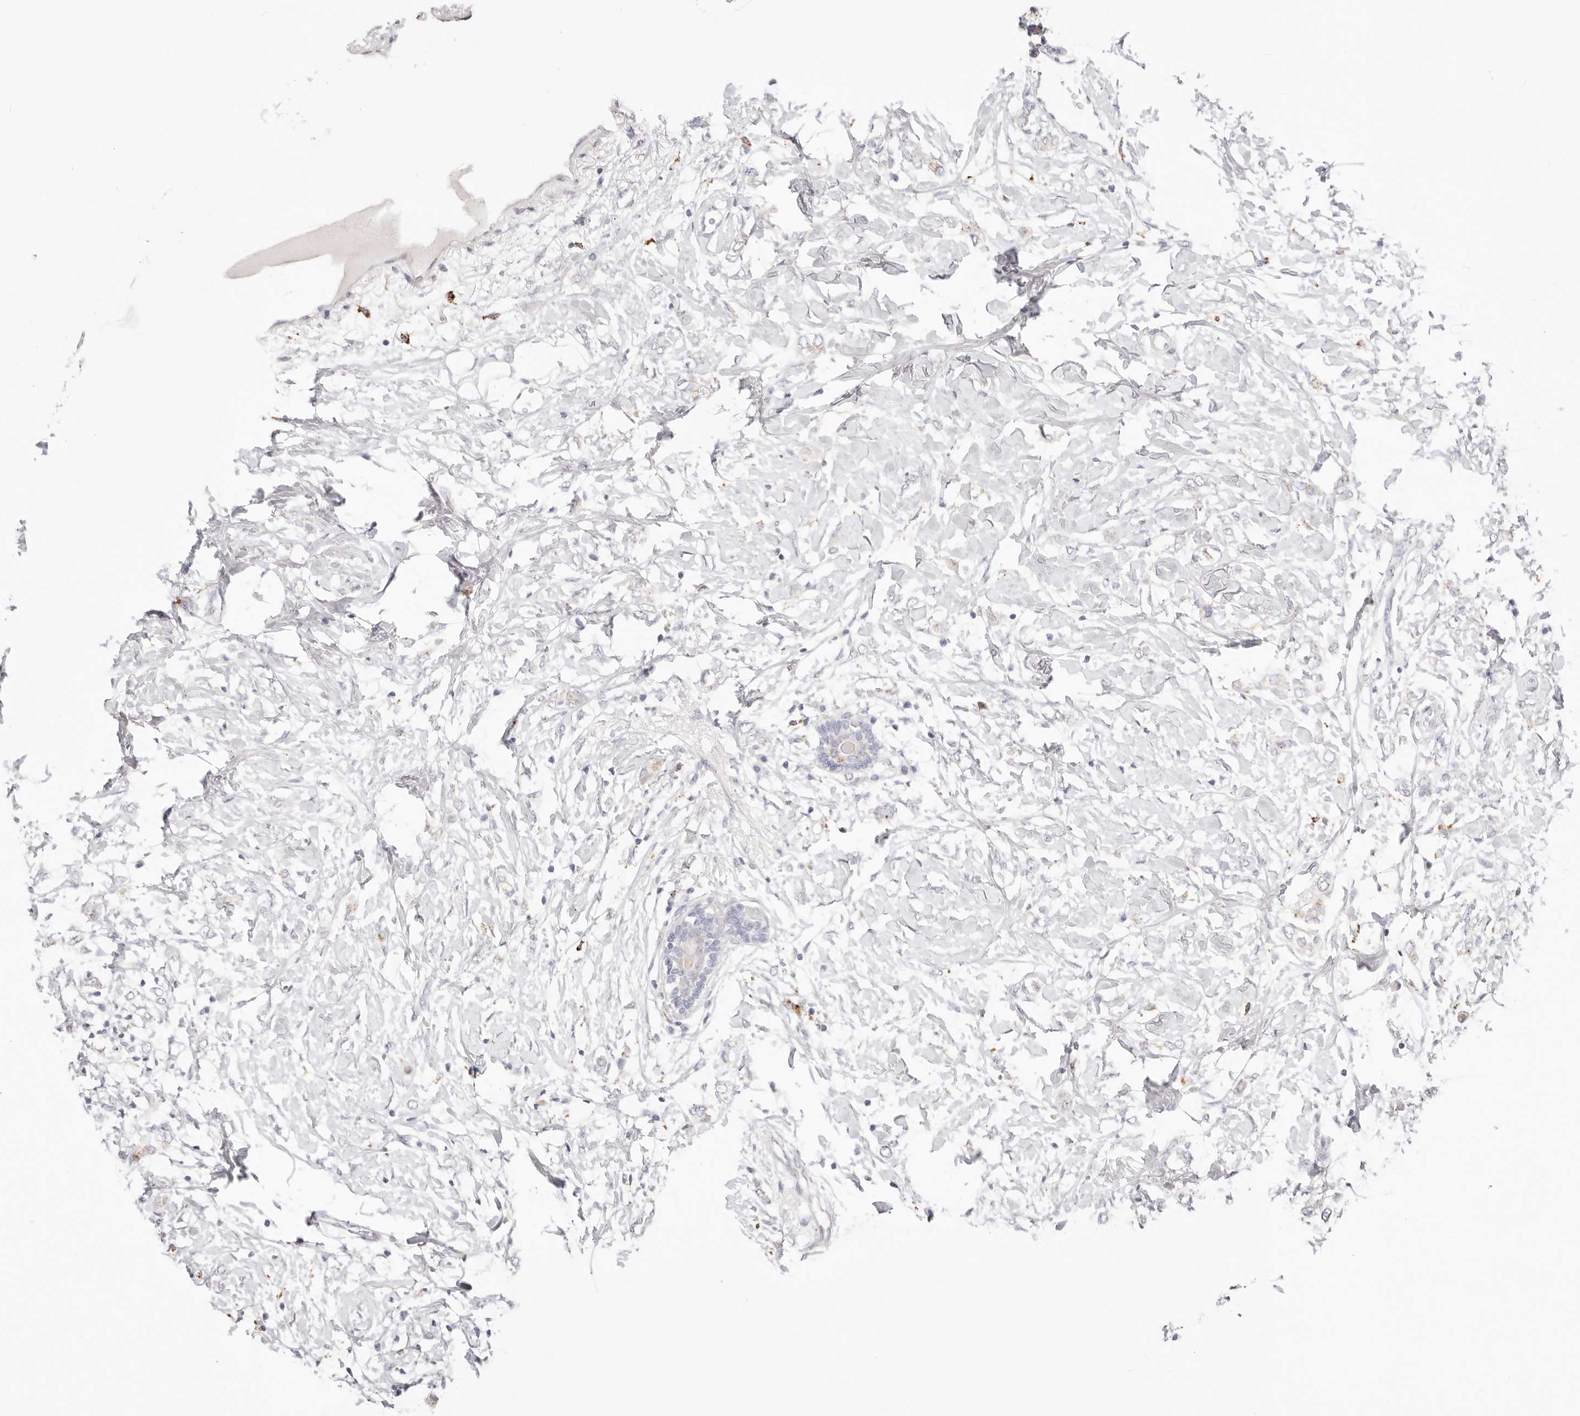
{"staining": {"intensity": "negative", "quantity": "none", "location": "none"}, "tissue": "breast cancer", "cell_type": "Tumor cells", "image_type": "cancer", "snomed": [{"axis": "morphology", "description": "Normal tissue, NOS"}, {"axis": "morphology", "description": "Lobular carcinoma"}, {"axis": "topography", "description": "Breast"}], "caption": "Immunohistochemistry of breast lobular carcinoma reveals no positivity in tumor cells. (Immunohistochemistry (ihc), brightfield microscopy, high magnification).", "gene": "STKLD1", "patient": {"sex": "female", "age": 47}}